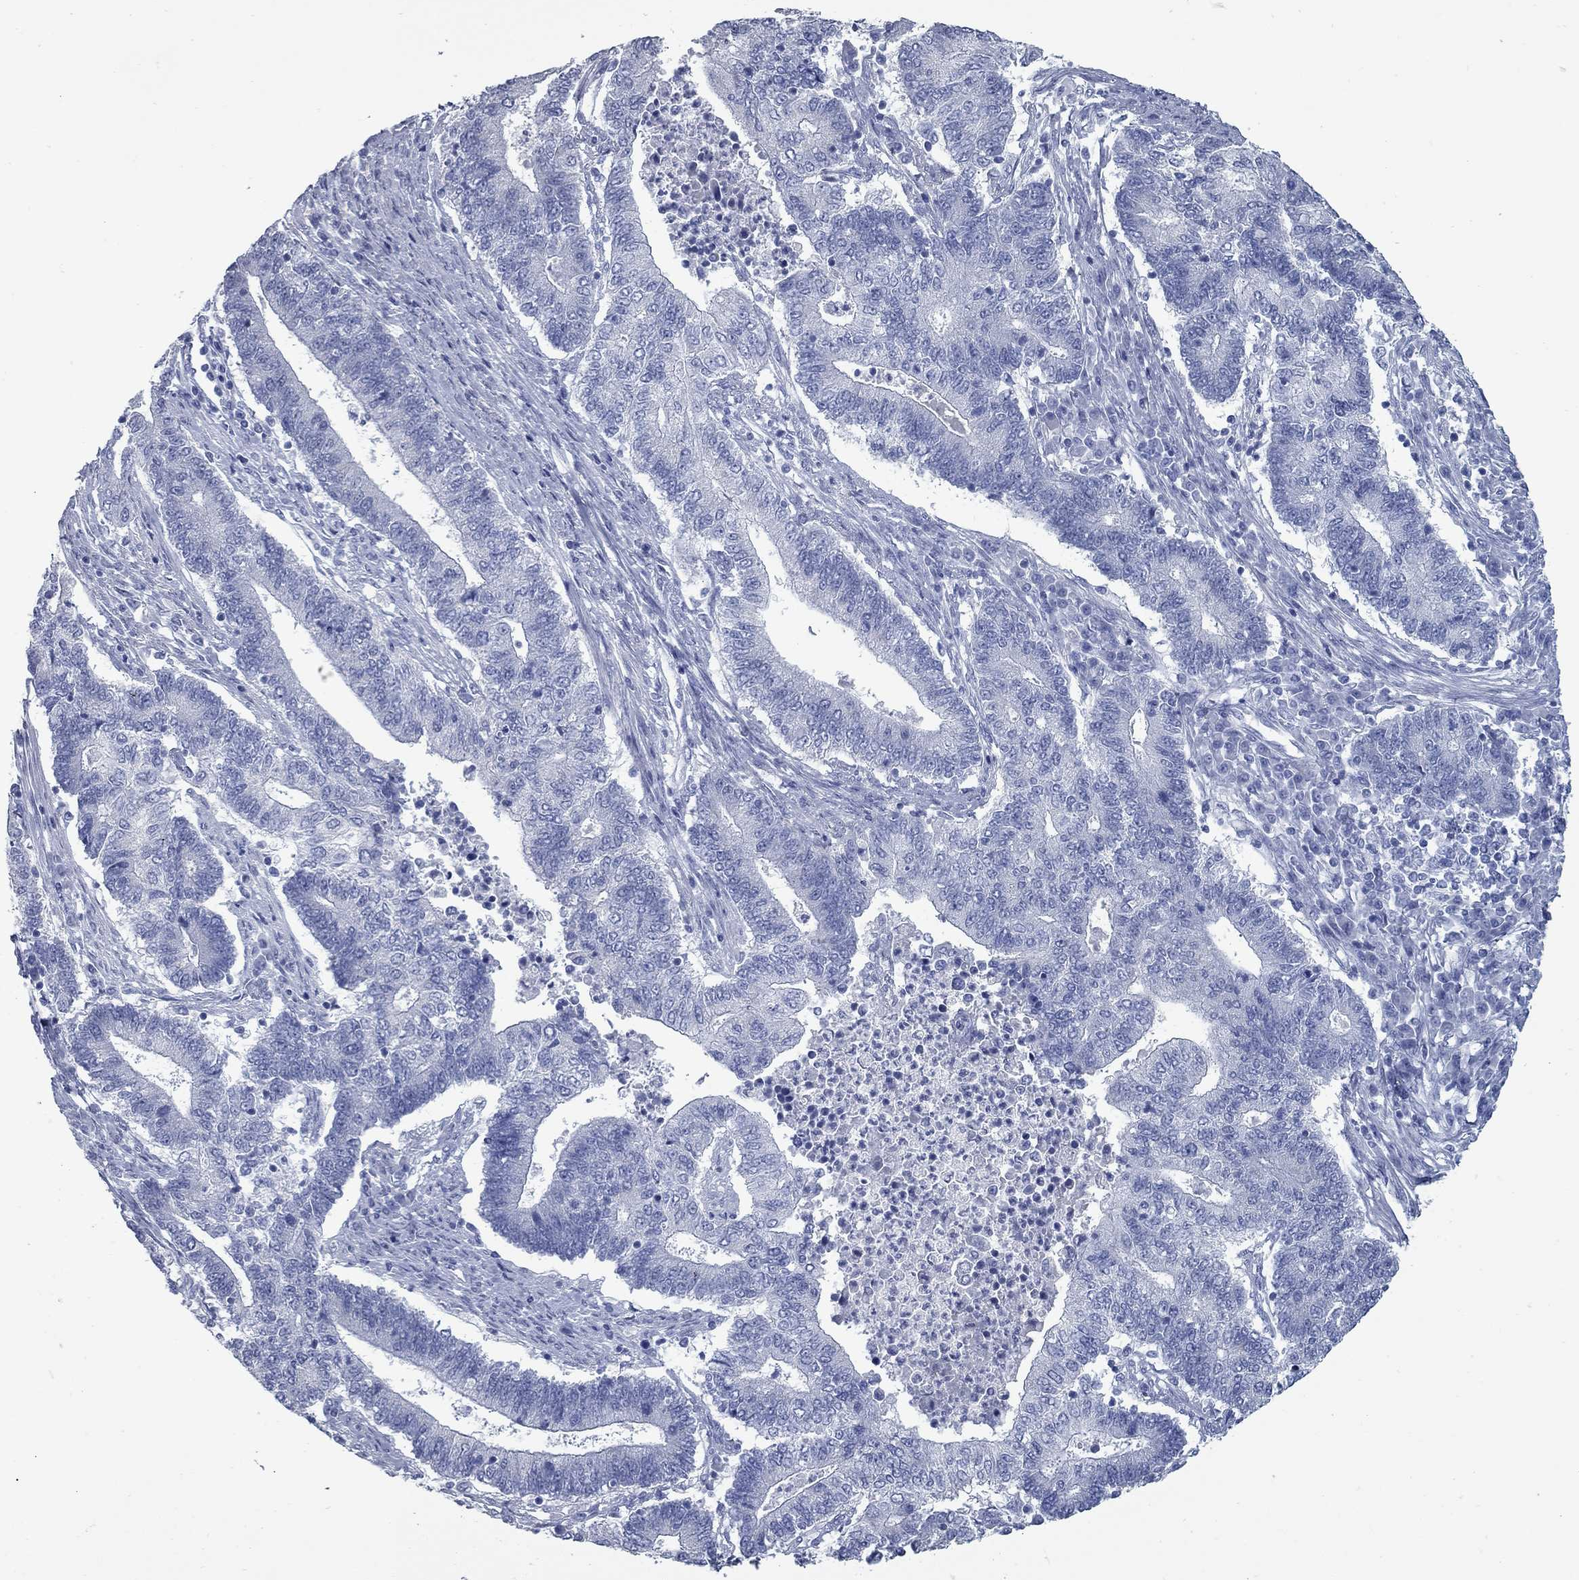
{"staining": {"intensity": "negative", "quantity": "none", "location": "none"}, "tissue": "endometrial cancer", "cell_type": "Tumor cells", "image_type": "cancer", "snomed": [{"axis": "morphology", "description": "Adenocarcinoma, NOS"}, {"axis": "topography", "description": "Uterus"}, {"axis": "topography", "description": "Endometrium"}], "caption": "An immunohistochemistry photomicrograph of endometrial cancer (adenocarcinoma) is shown. There is no staining in tumor cells of endometrial cancer (adenocarcinoma).", "gene": "KIRREL2", "patient": {"sex": "female", "age": 54}}